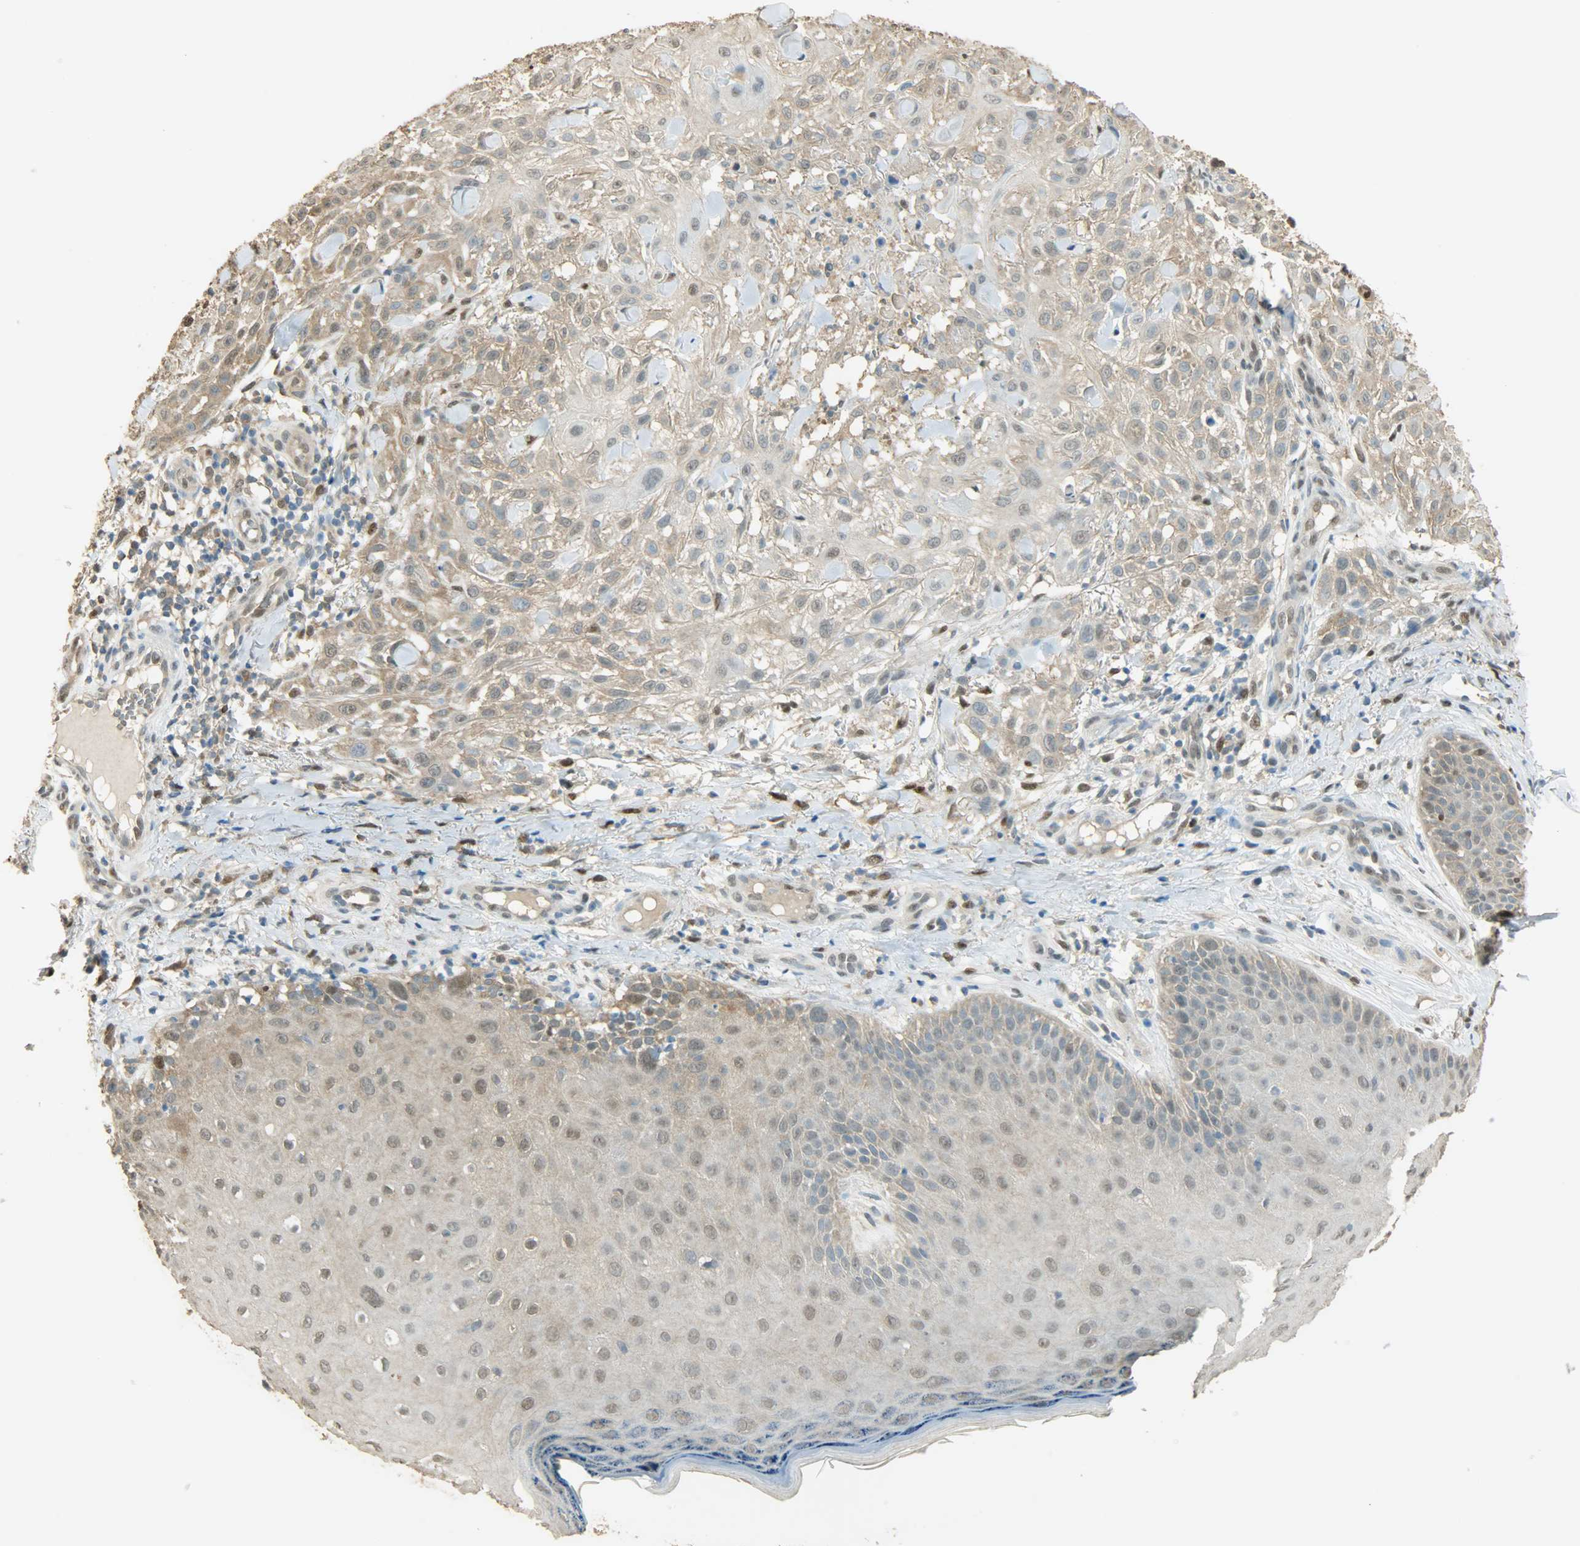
{"staining": {"intensity": "weak", "quantity": ">75%", "location": "cytoplasmic/membranous,nuclear"}, "tissue": "skin cancer", "cell_type": "Tumor cells", "image_type": "cancer", "snomed": [{"axis": "morphology", "description": "Squamous cell carcinoma, NOS"}, {"axis": "topography", "description": "Skin"}], "caption": "DAB (3,3'-diaminobenzidine) immunohistochemical staining of human skin squamous cell carcinoma demonstrates weak cytoplasmic/membranous and nuclear protein positivity in approximately >75% of tumor cells.", "gene": "PRMT5", "patient": {"sex": "female", "age": 42}}